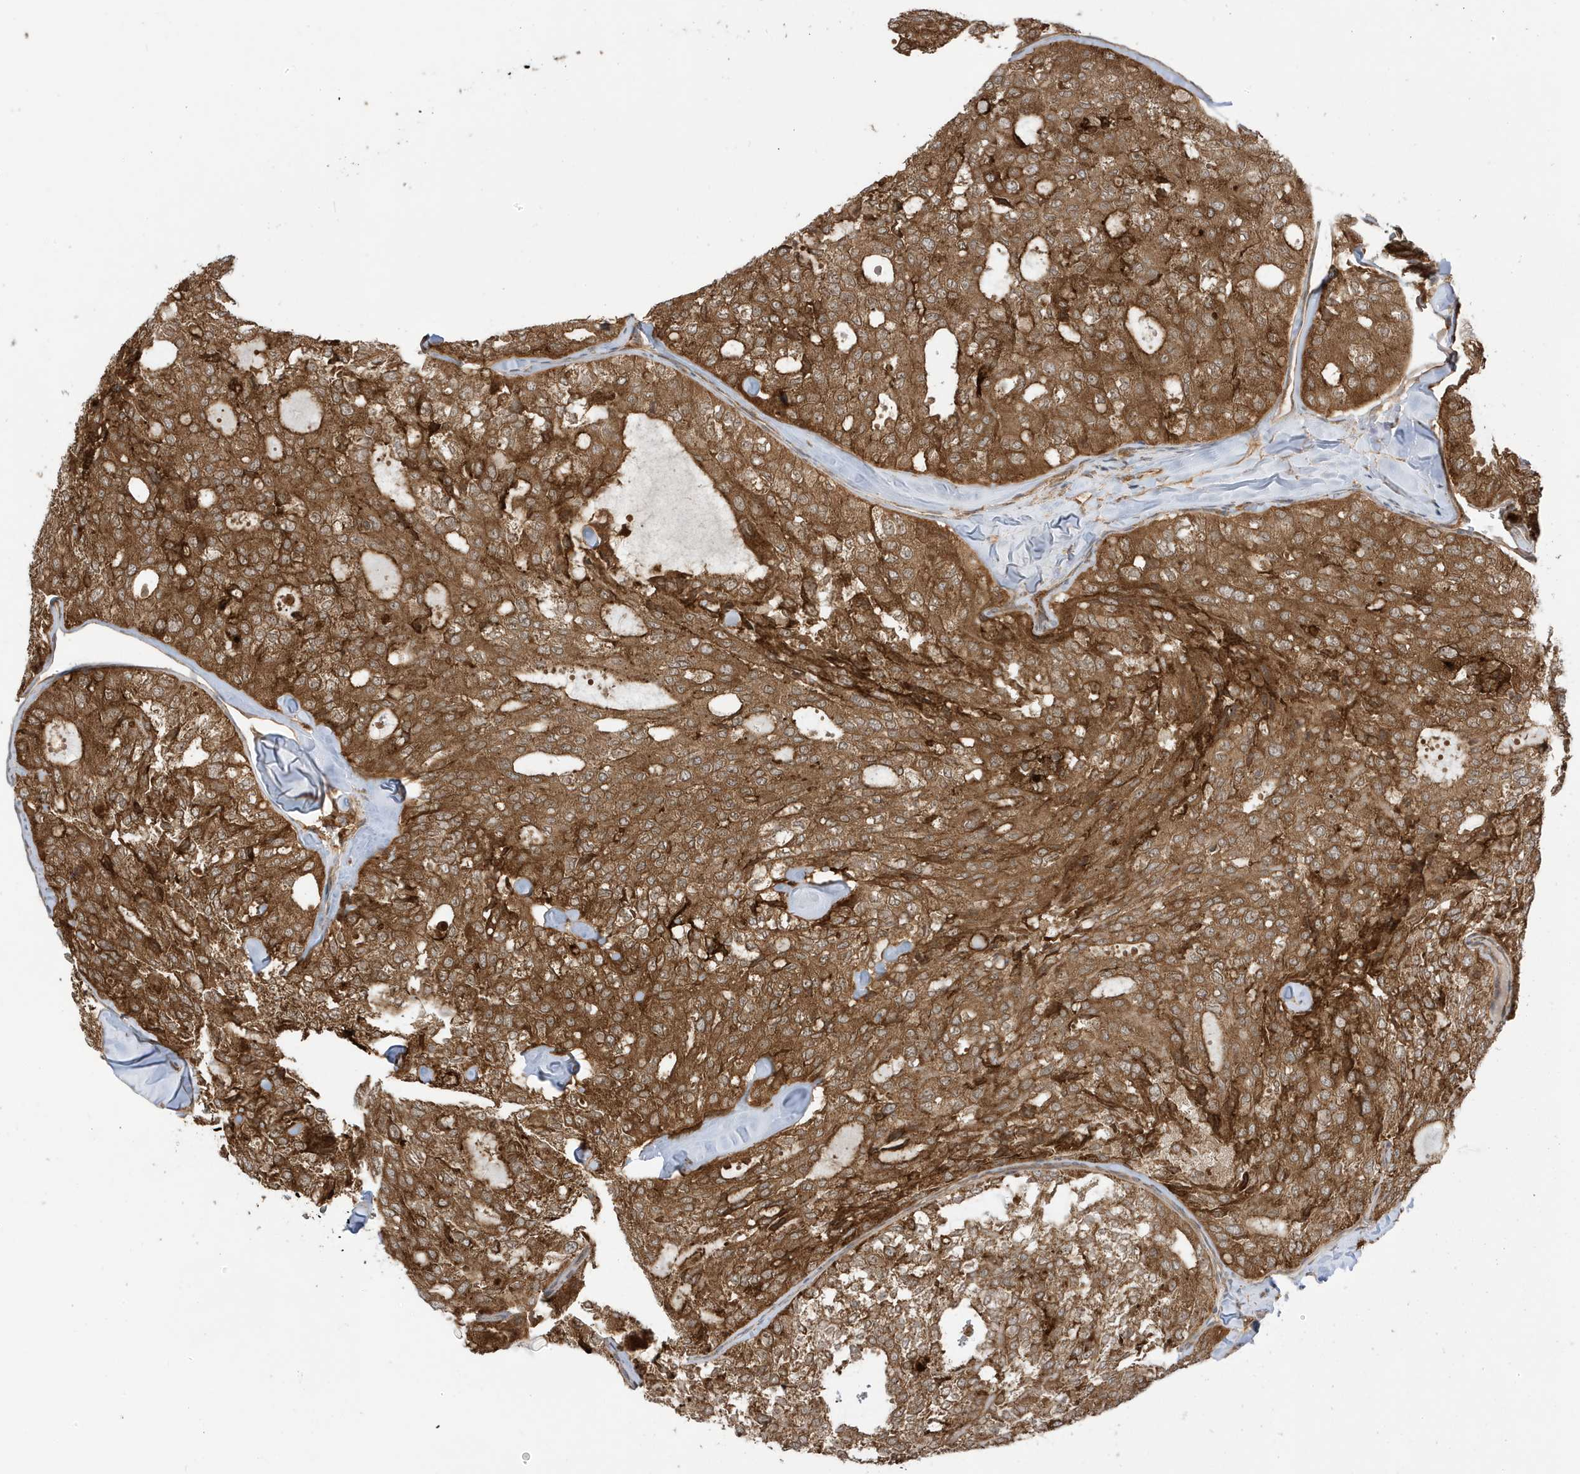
{"staining": {"intensity": "moderate", "quantity": ">75%", "location": "cytoplasmic/membranous"}, "tissue": "thyroid cancer", "cell_type": "Tumor cells", "image_type": "cancer", "snomed": [{"axis": "morphology", "description": "Follicular adenoma carcinoma, NOS"}, {"axis": "topography", "description": "Thyroid gland"}], "caption": "Tumor cells reveal medium levels of moderate cytoplasmic/membranous expression in approximately >75% of cells in thyroid cancer (follicular adenoma carcinoma).", "gene": "CDC42EP3", "patient": {"sex": "male", "age": 75}}